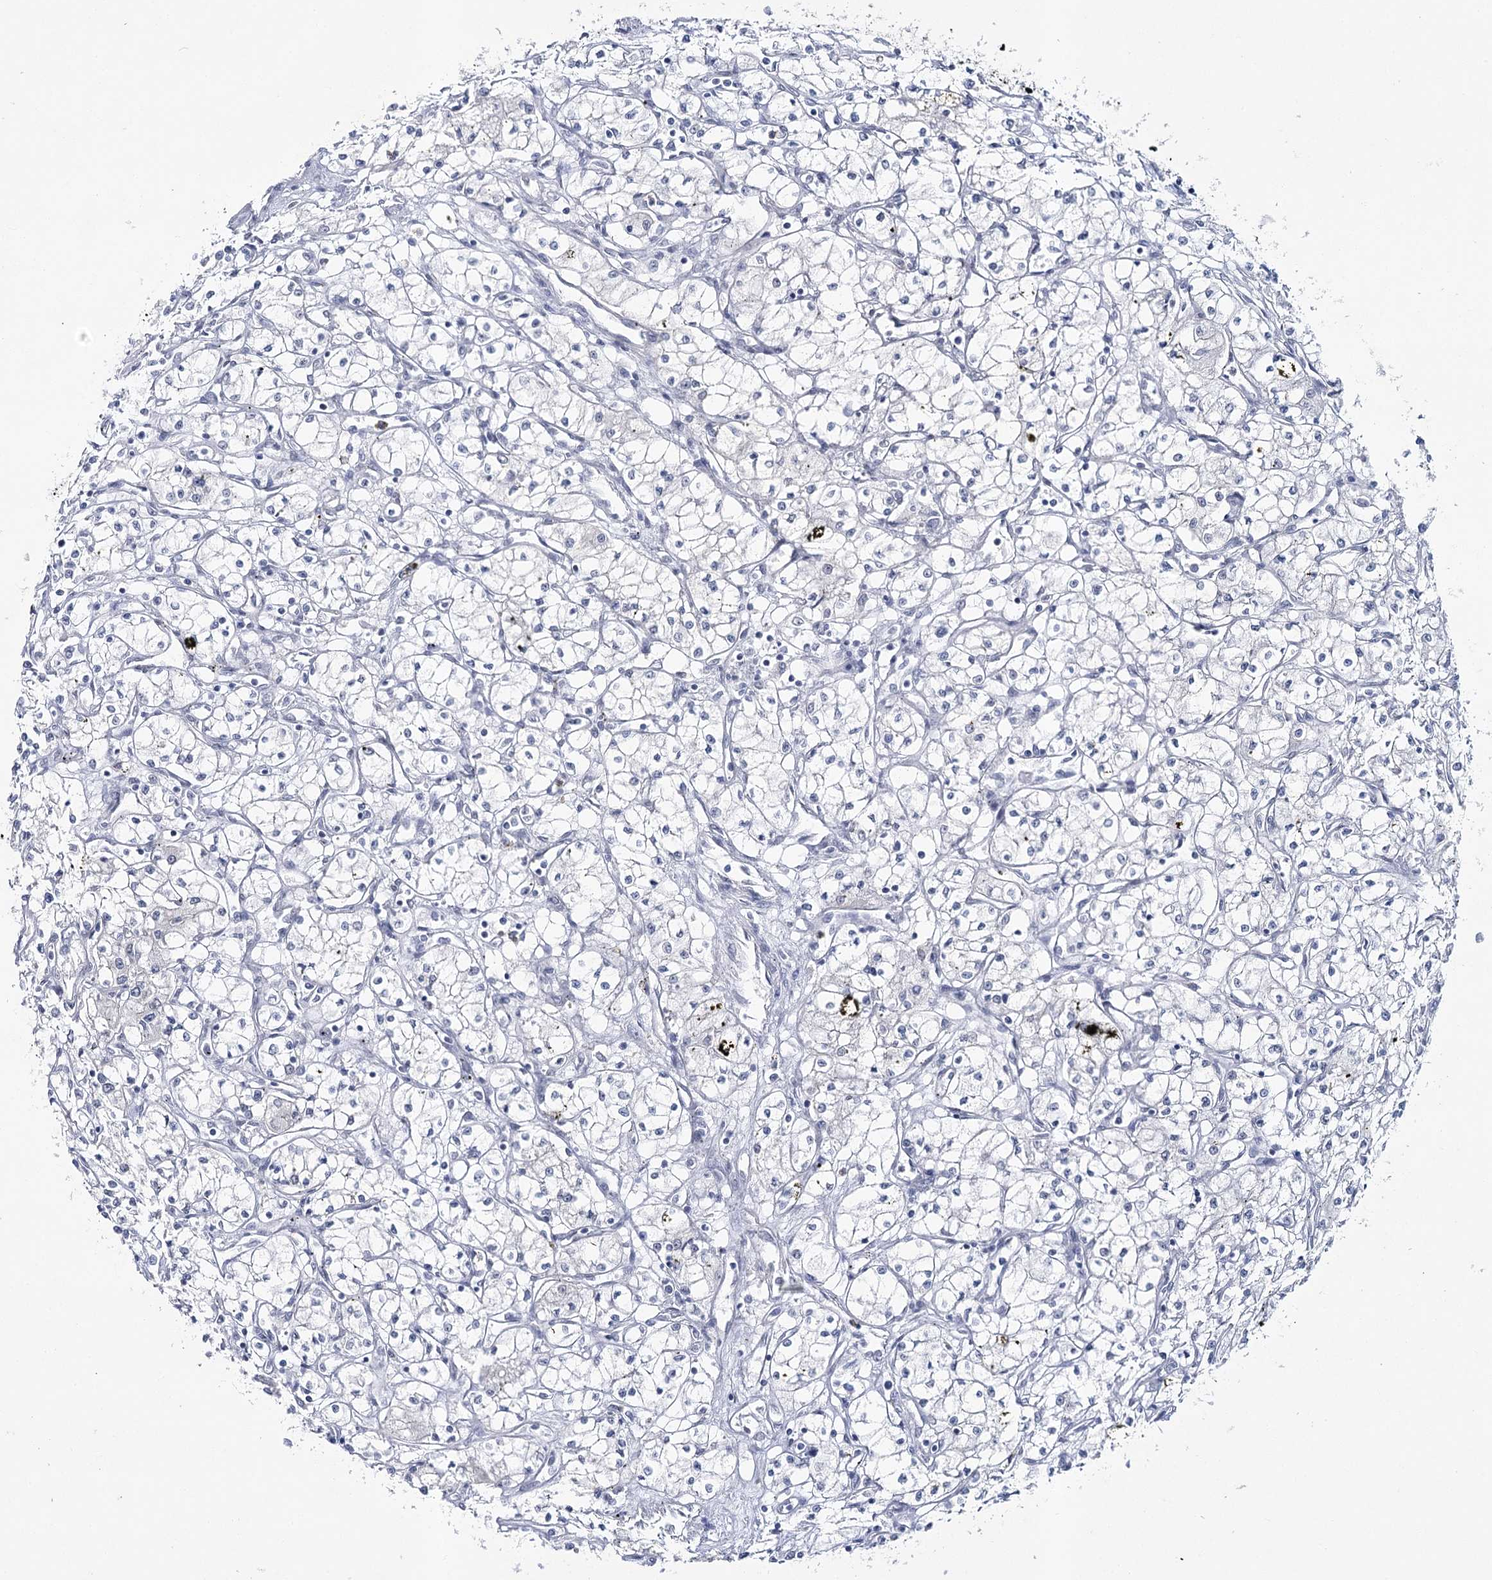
{"staining": {"intensity": "negative", "quantity": "none", "location": "none"}, "tissue": "renal cancer", "cell_type": "Tumor cells", "image_type": "cancer", "snomed": [{"axis": "morphology", "description": "Adenocarcinoma, NOS"}, {"axis": "topography", "description": "Kidney"}], "caption": "The histopathology image exhibits no significant positivity in tumor cells of renal adenocarcinoma. (Immunohistochemistry, brightfield microscopy, high magnification).", "gene": "ZC3H8", "patient": {"sex": "male", "age": 59}}